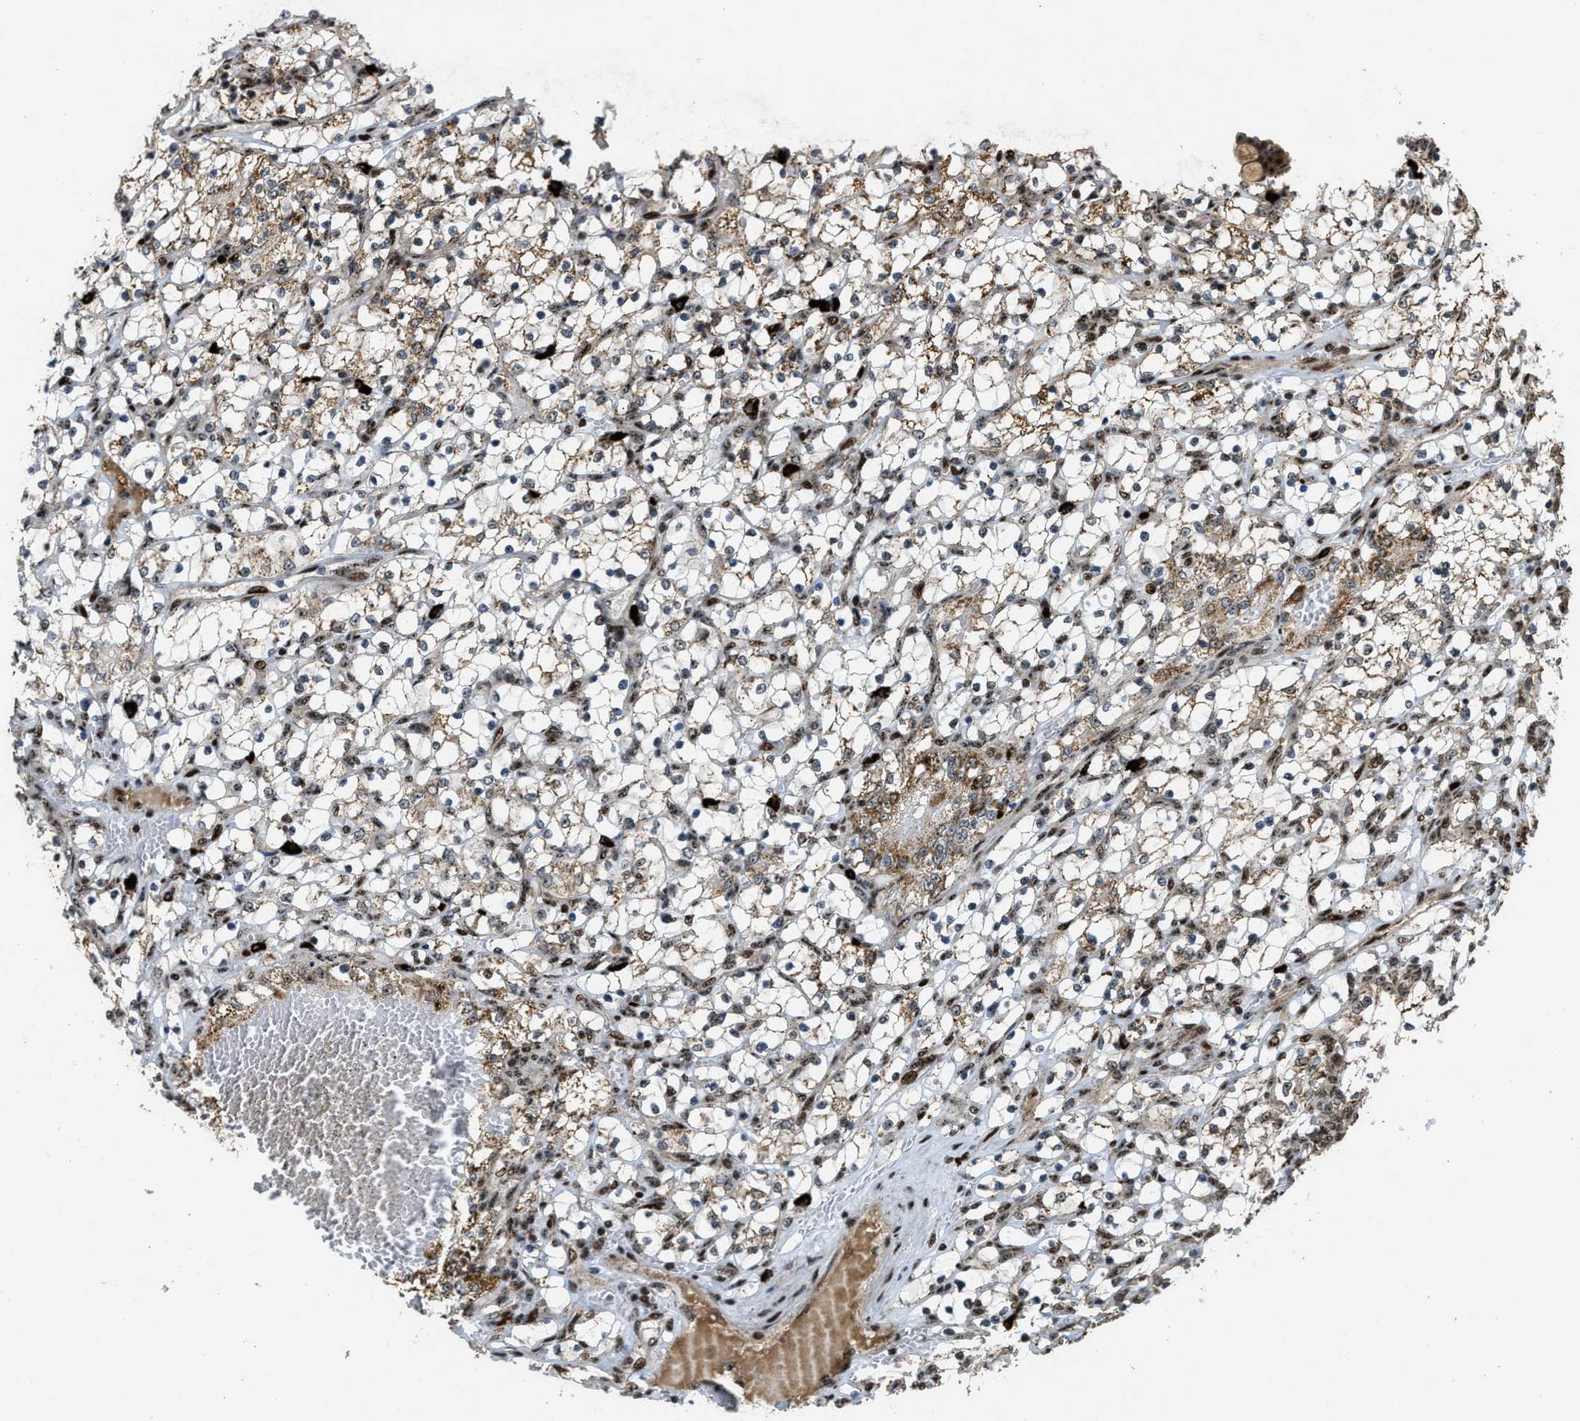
{"staining": {"intensity": "moderate", "quantity": "<25%", "location": "cytoplasmic/membranous"}, "tissue": "renal cancer", "cell_type": "Tumor cells", "image_type": "cancer", "snomed": [{"axis": "morphology", "description": "Adenocarcinoma, NOS"}, {"axis": "topography", "description": "Kidney"}], "caption": "DAB immunohistochemical staining of human renal cancer (adenocarcinoma) reveals moderate cytoplasmic/membranous protein positivity in approximately <25% of tumor cells.", "gene": "ZNF687", "patient": {"sex": "female", "age": 69}}